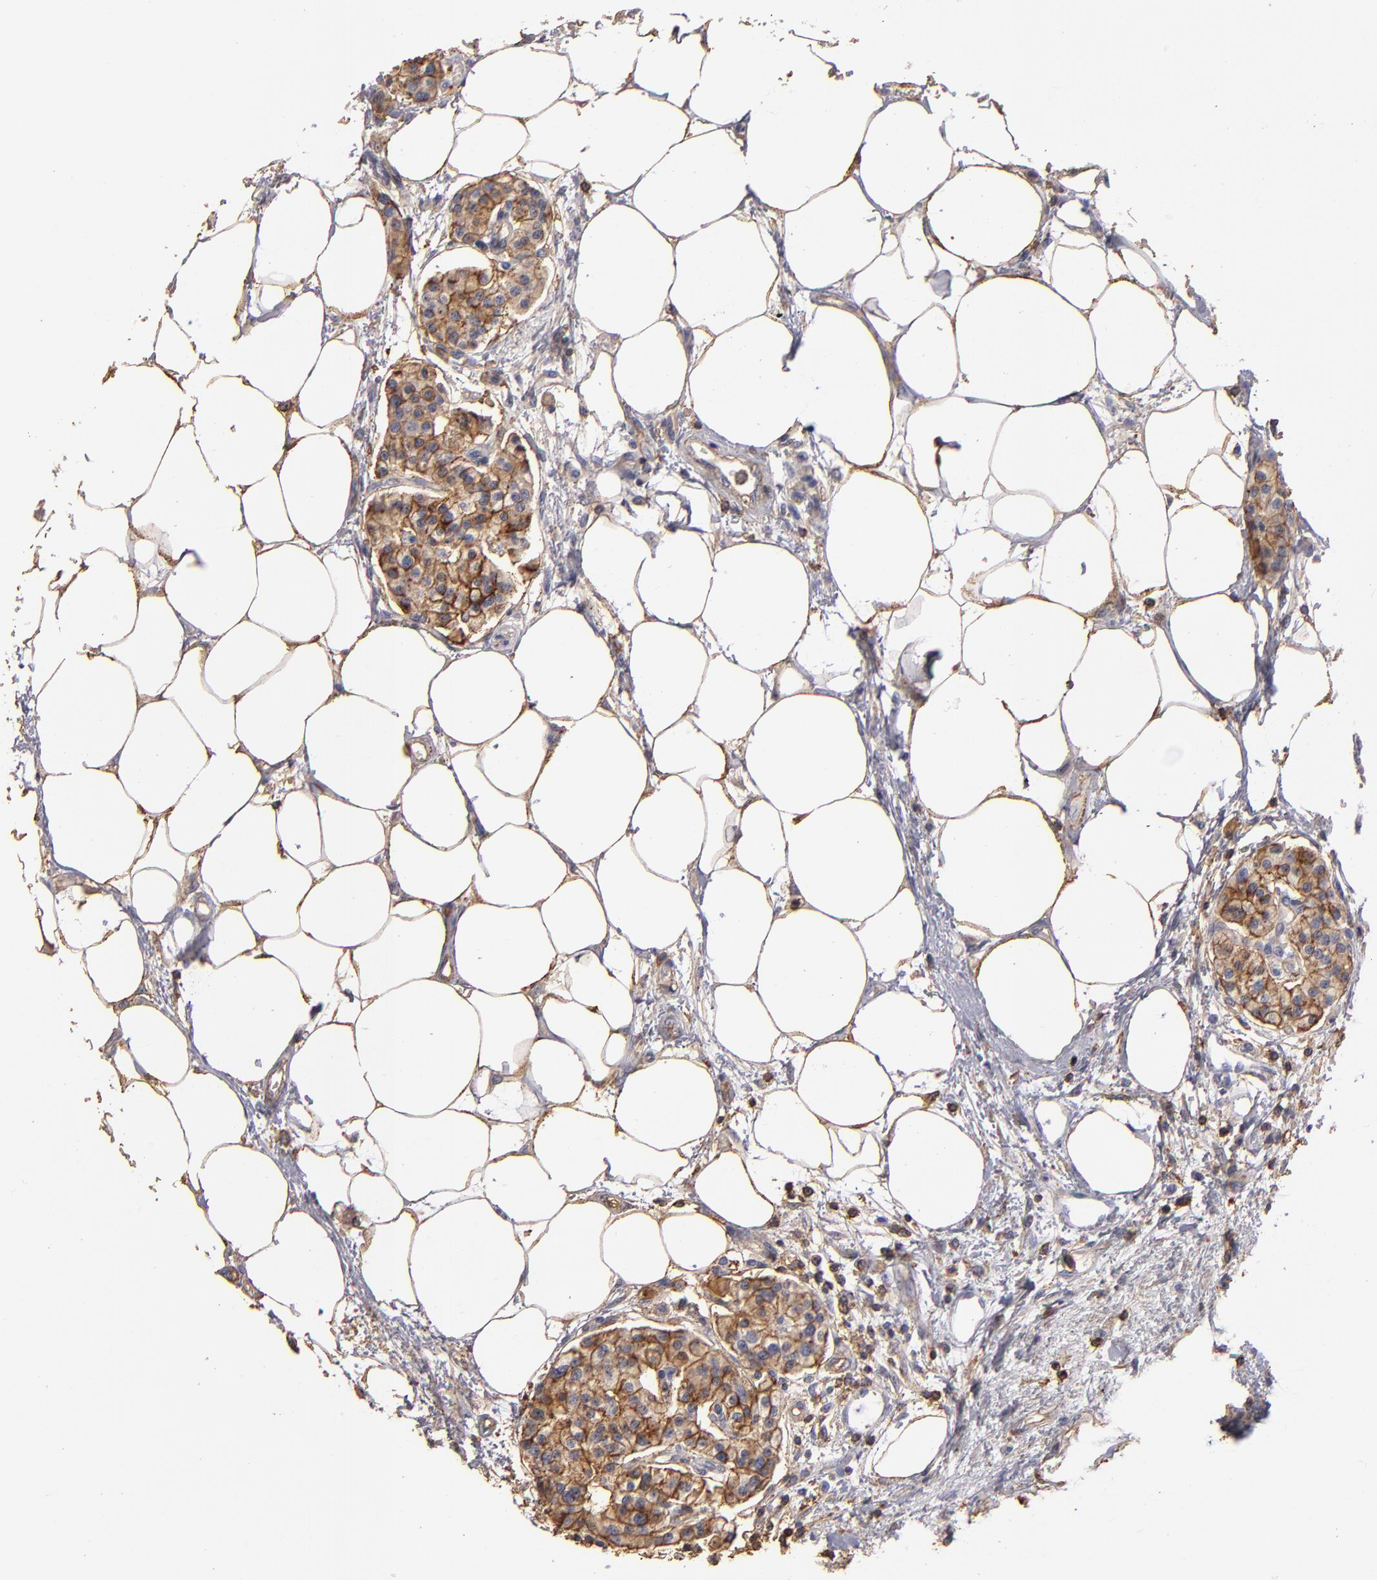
{"staining": {"intensity": "negative", "quantity": "none", "location": "none"}, "tissue": "pancreas", "cell_type": "Exocrine glandular cells", "image_type": "normal", "snomed": [{"axis": "morphology", "description": "Normal tissue, NOS"}, {"axis": "topography", "description": "Pancreas"}, {"axis": "topography", "description": "Duodenum"}], "caption": "Immunohistochemistry (IHC) photomicrograph of unremarkable pancreas stained for a protein (brown), which shows no staining in exocrine glandular cells.", "gene": "ABCB1", "patient": {"sex": "male", "age": 79}}